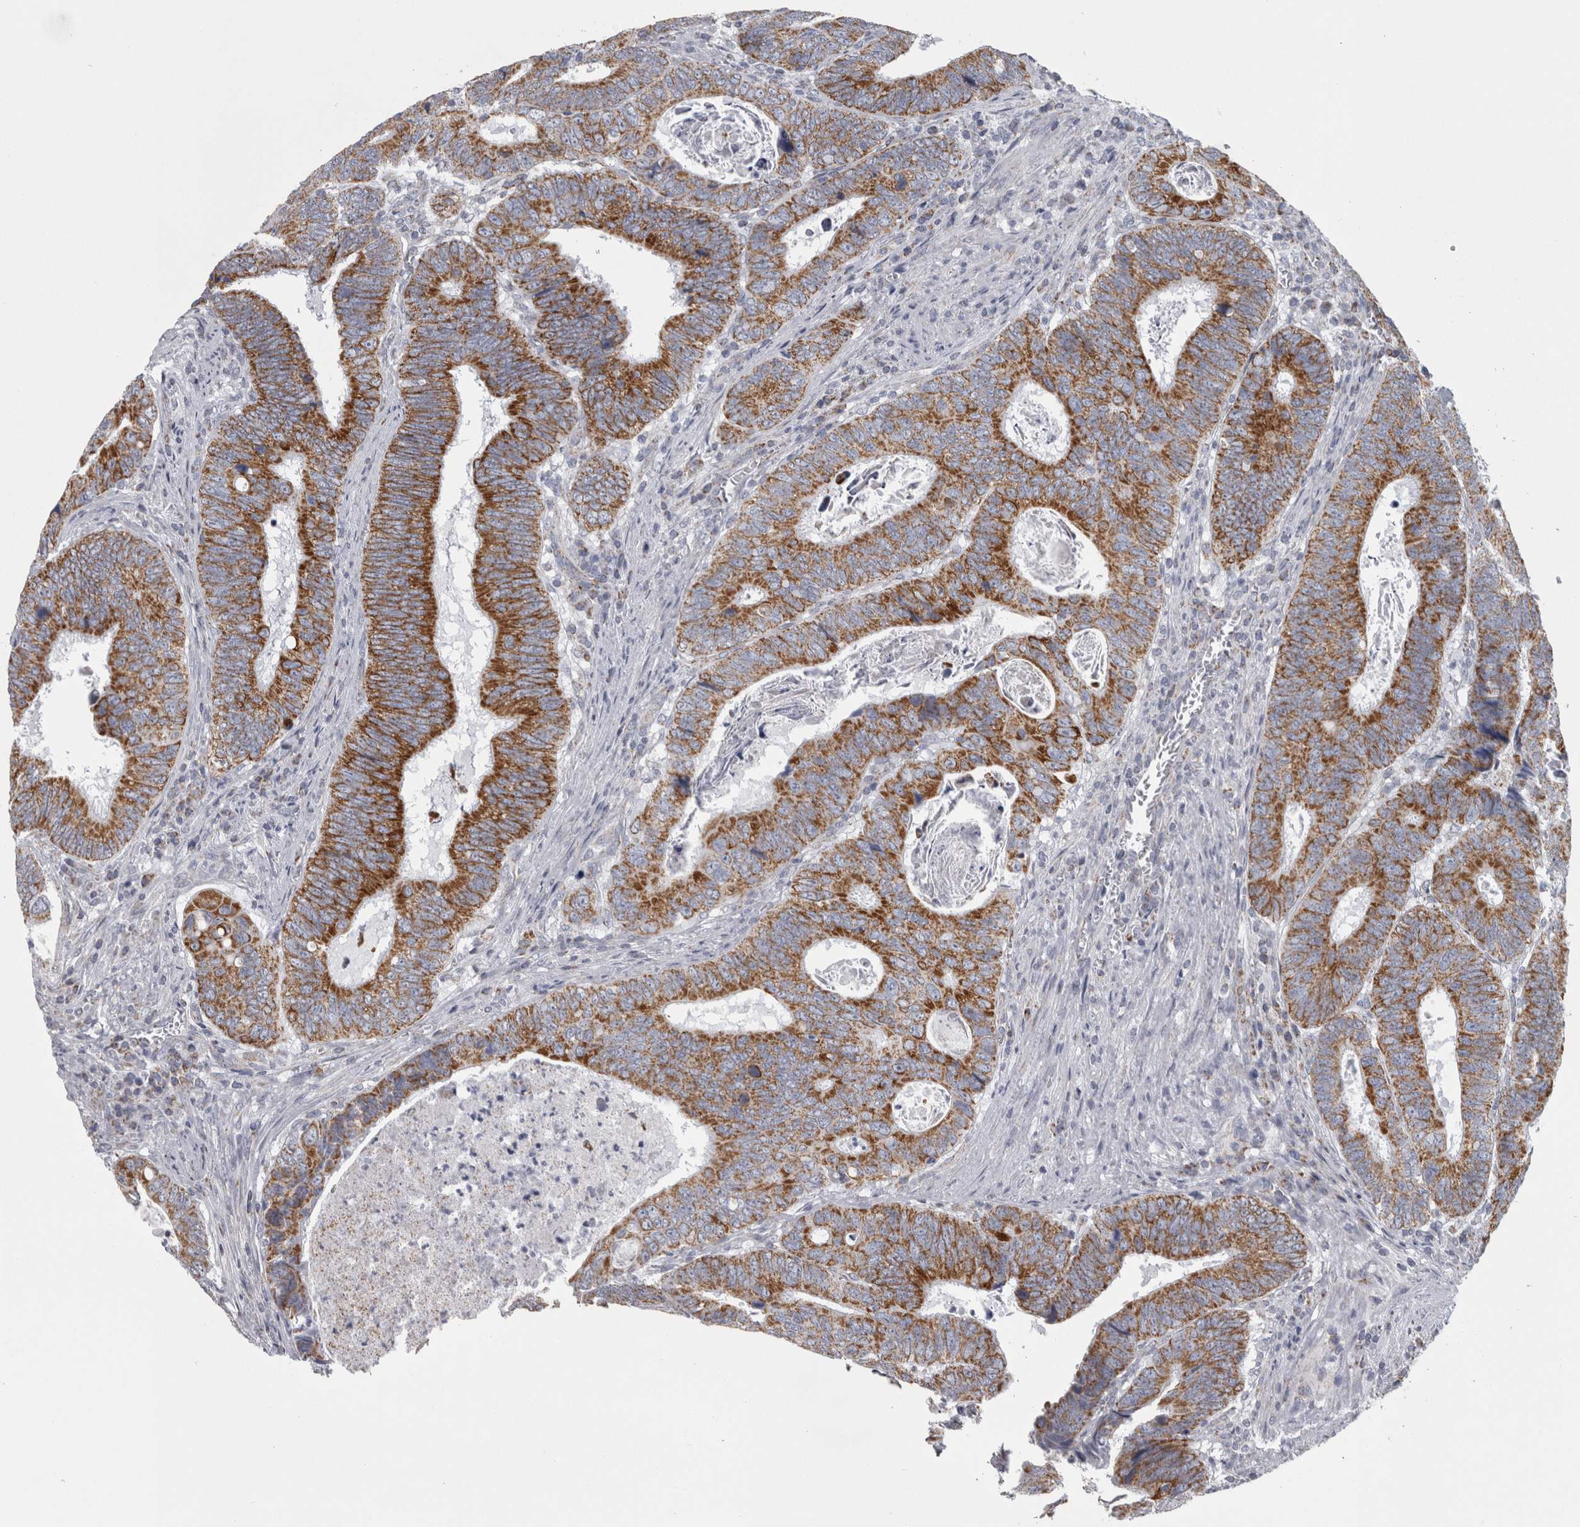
{"staining": {"intensity": "strong", "quantity": ">75%", "location": "cytoplasmic/membranous"}, "tissue": "colorectal cancer", "cell_type": "Tumor cells", "image_type": "cancer", "snomed": [{"axis": "morphology", "description": "Adenocarcinoma, NOS"}, {"axis": "topography", "description": "Colon"}], "caption": "The histopathology image shows staining of adenocarcinoma (colorectal), revealing strong cytoplasmic/membranous protein staining (brown color) within tumor cells.", "gene": "DBT", "patient": {"sex": "male", "age": 72}}